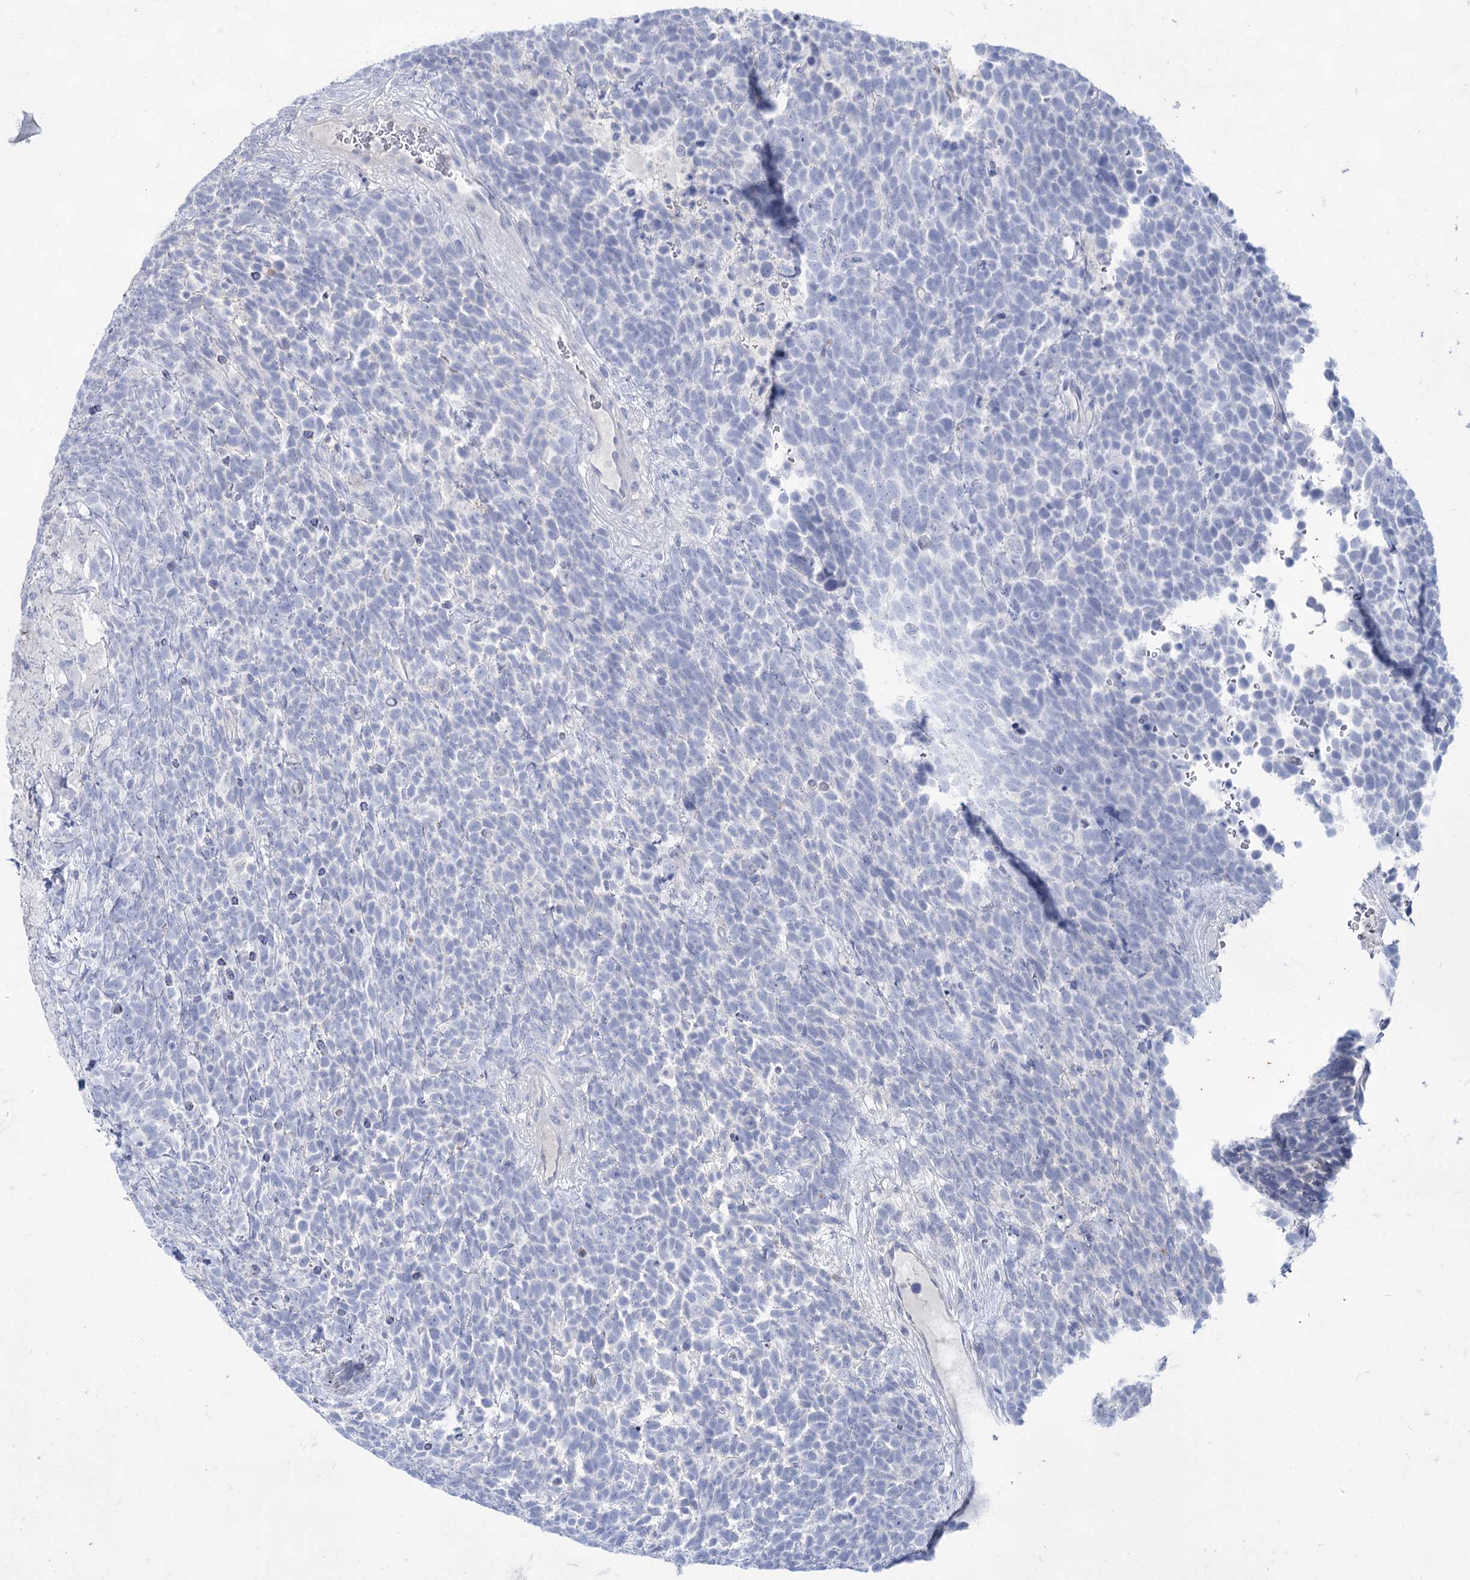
{"staining": {"intensity": "negative", "quantity": "none", "location": "none"}, "tissue": "urothelial cancer", "cell_type": "Tumor cells", "image_type": "cancer", "snomed": [{"axis": "morphology", "description": "Urothelial carcinoma, High grade"}, {"axis": "topography", "description": "Urinary bladder"}], "caption": "The histopathology image demonstrates no staining of tumor cells in urothelial cancer. (DAB IHC, high magnification).", "gene": "ACRV1", "patient": {"sex": "female", "age": 82}}